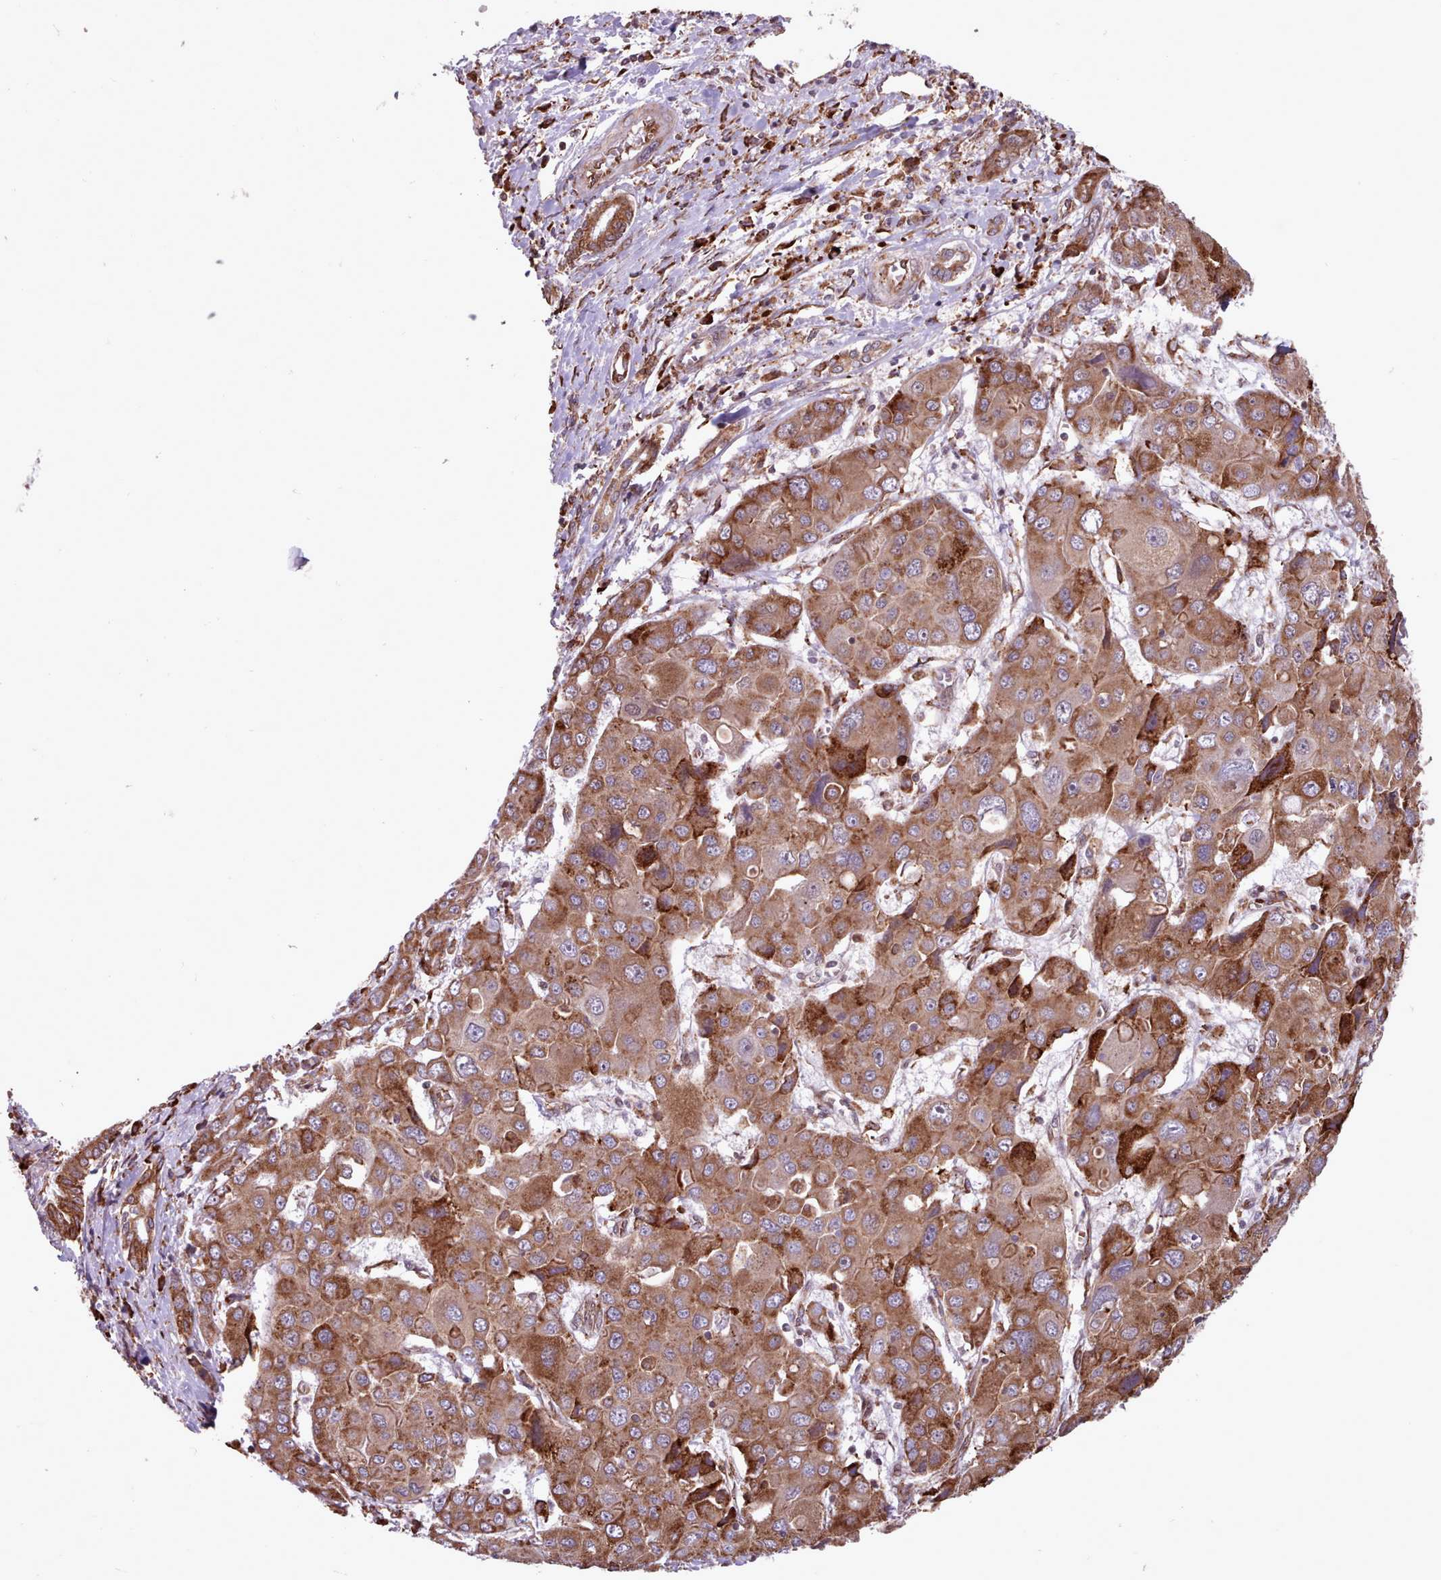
{"staining": {"intensity": "strong", "quantity": ">75%", "location": "cytoplasmic/membranous"}, "tissue": "liver cancer", "cell_type": "Tumor cells", "image_type": "cancer", "snomed": [{"axis": "morphology", "description": "Cholangiocarcinoma"}, {"axis": "topography", "description": "Liver"}], "caption": "The micrograph reveals a brown stain indicating the presence of a protein in the cytoplasmic/membranous of tumor cells in liver cancer. The staining is performed using DAB (3,3'-diaminobenzidine) brown chromogen to label protein expression. The nuclei are counter-stained blue using hematoxylin.", "gene": "TTLL3", "patient": {"sex": "male", "age": 67}}